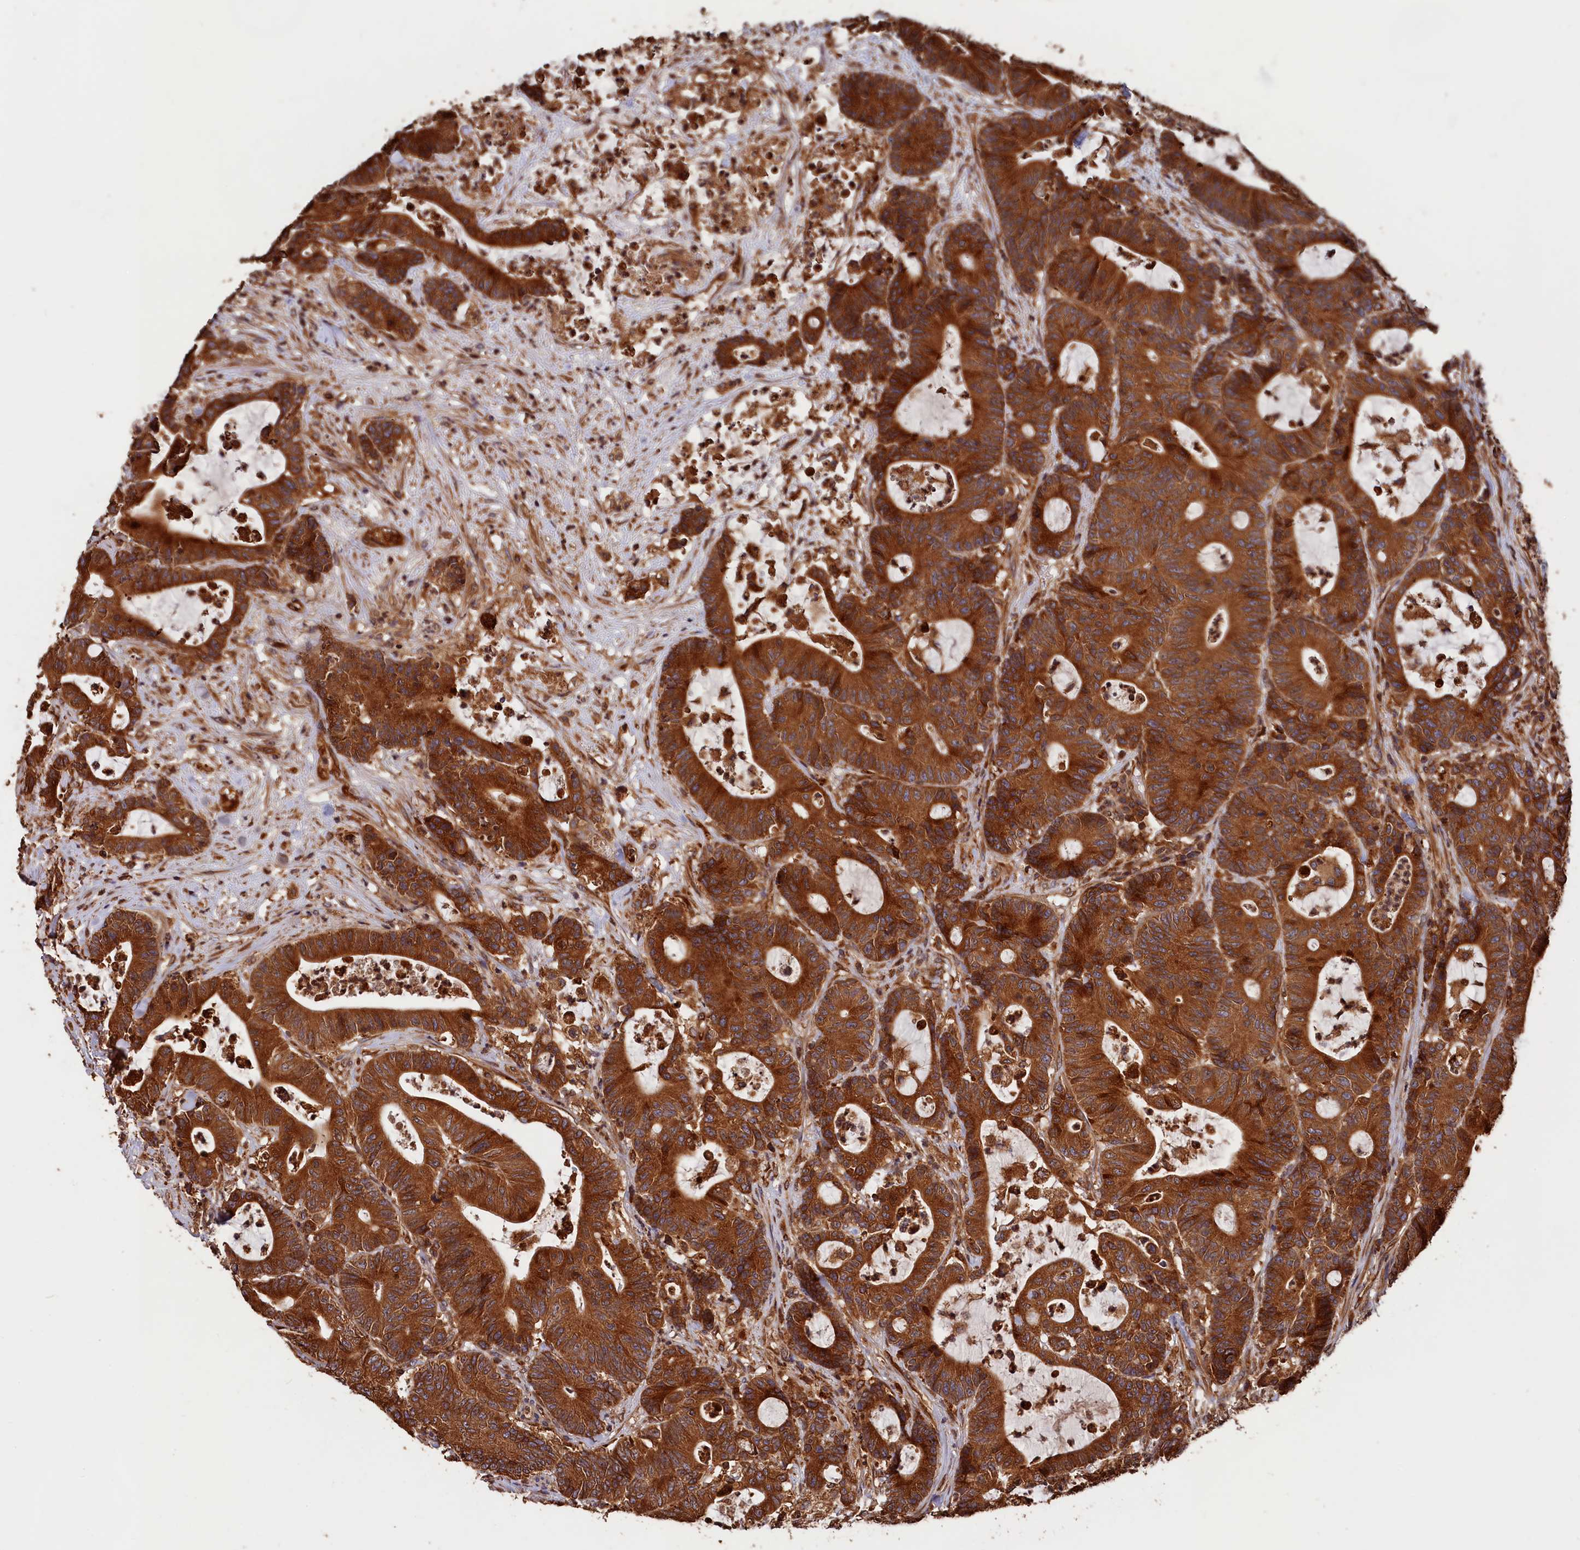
{"staining": {"intensity": "strong", "quantity": ">75%", "location": "cytoplasmic/membranous"}, "tissue": "colorectal cancer", "cell_type": "Tumor cells", "image_type": "cancer", "snomed": [{"axis": "morphology", "description": "Adenocarcinoma, NOS"}, {"axis": "topography", "description": "Colon"}], "caption": "The photomicrograph reveals a brown stain indicating the presence of a protein in the cytoplasmic/membranous of tumor cells in colorectal adenocarcinoma.", "gene": "HMOX2", "patient": {"sex": "female", "age": 84}}